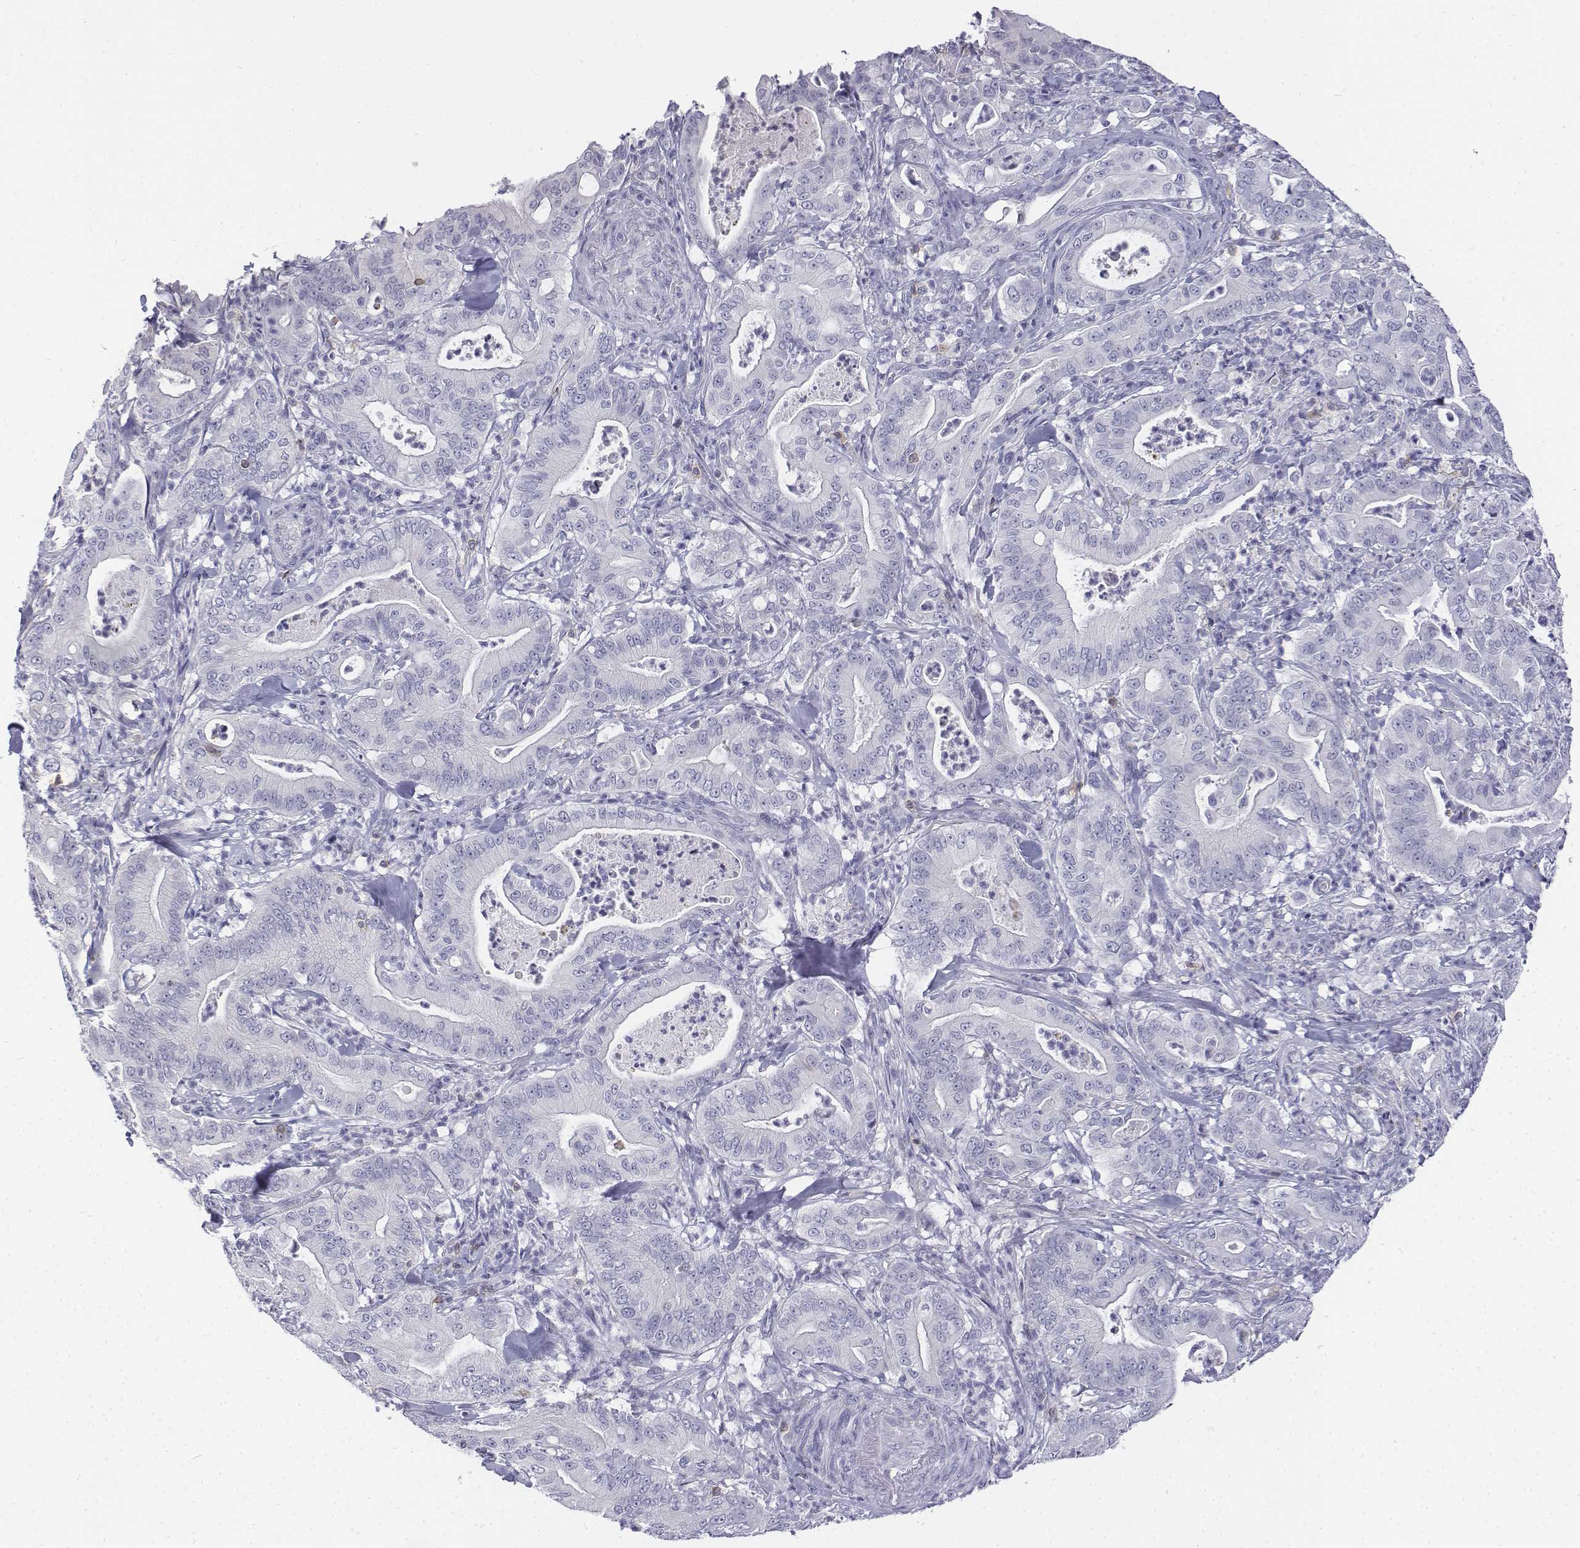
{"staining": {"intensity": "negative", "quantity": "none", "location": "none"}, "tissue": "pancreatic cancer", "cell_type": "Tumor cells", "image_type": "cancer", "snomed": [{"axis": "morphology", "description": "Adenocarcinoma, NOS"}, {"axis": "topography", "description": "Pancreas"}], "caption": "There is no significant expression in tumor cells of adenocarcinoma (pancreatic).", "gene": "CD3E", "patient": {"sex": "male", "age": 71}}